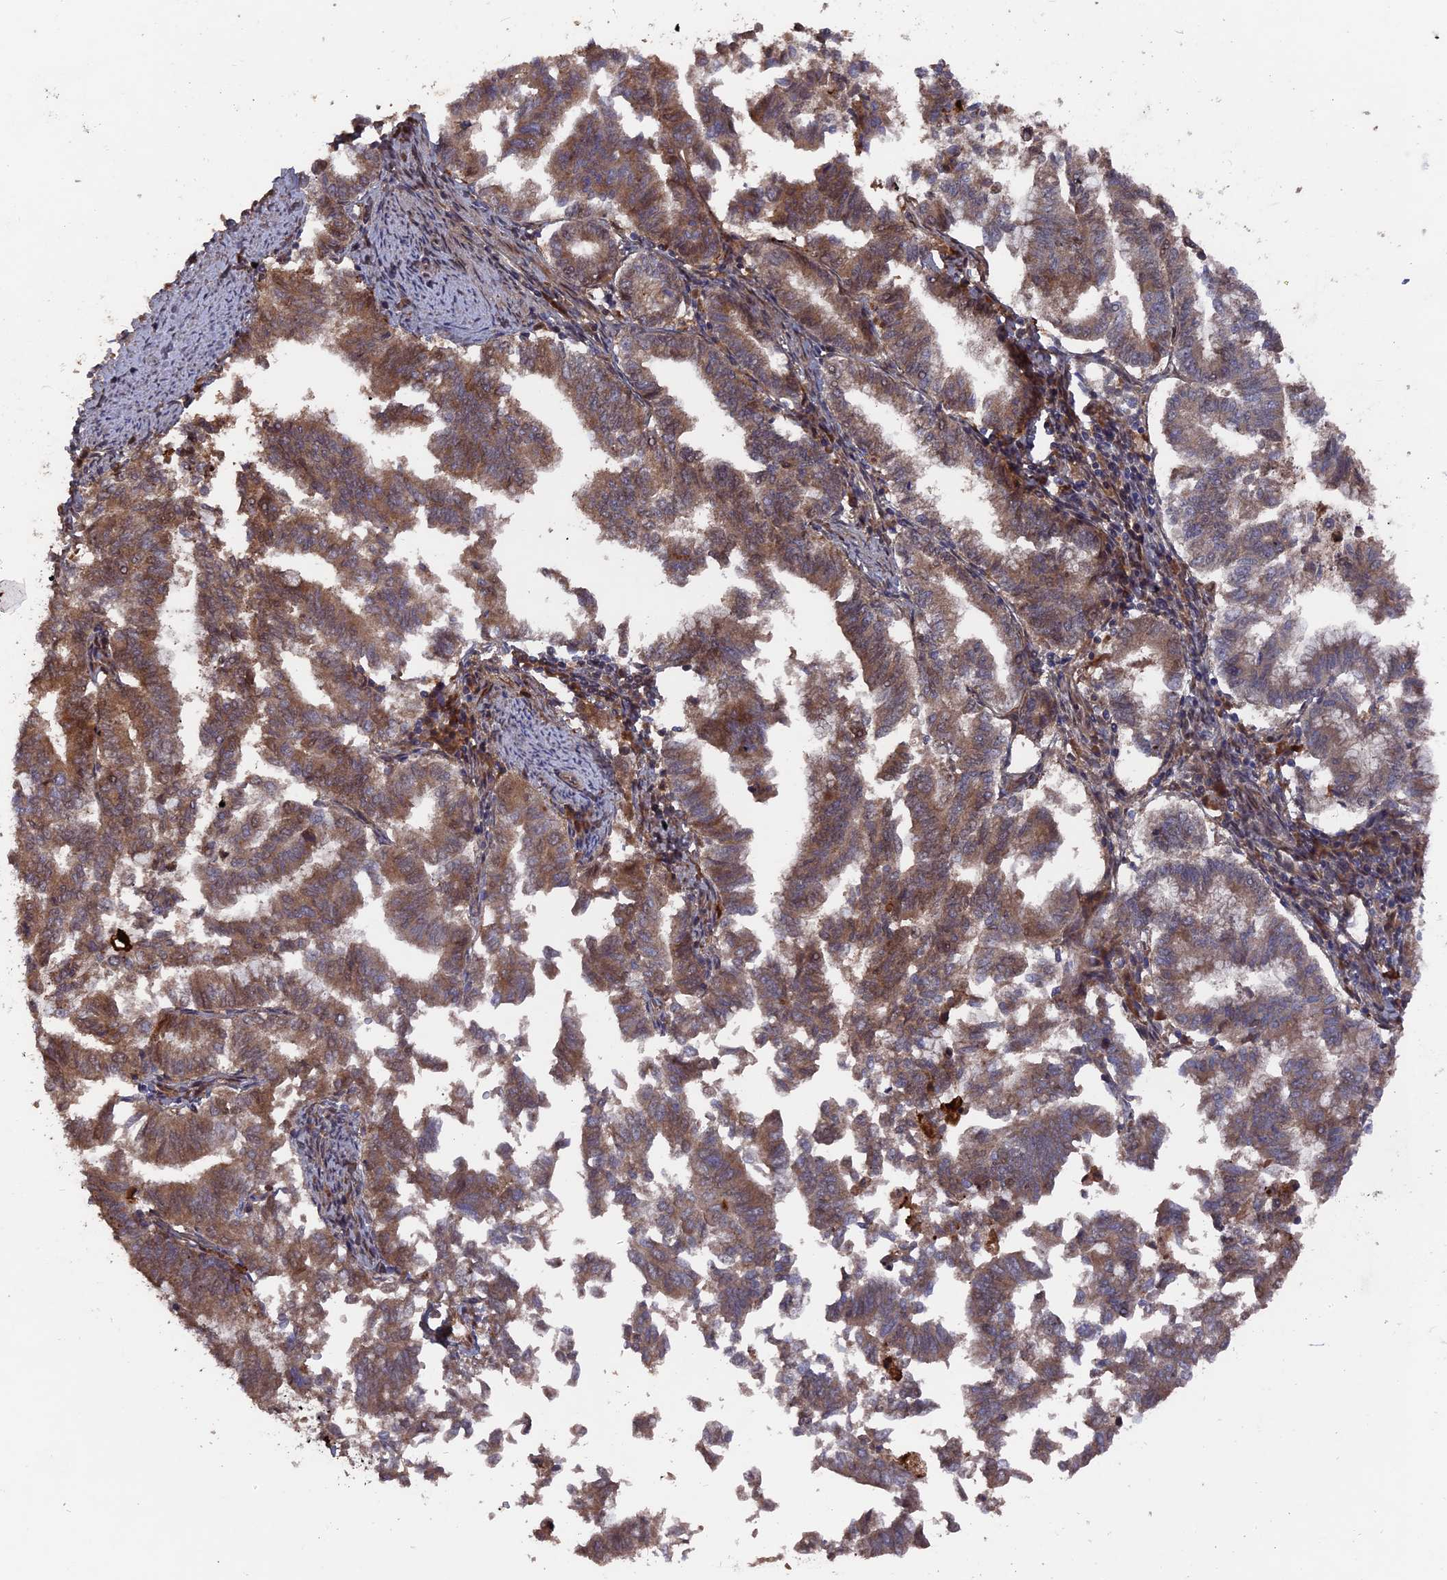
{"staining": {"intensity": "moderate", "quantity": ">75%", "location": "cytoplasmic/membranous"}, "tissue": "endometrial cancer", "cell_type": "Tumor cells", "image_type": "cancer", "snomed": [{"axis": "morphology", "description": "Adenocarcinoma, NOS"}, {"axis": "topography", "description": "Endometrium"}], "caption": "Brown immunohistochemical staining in adenocarcinoma (endometrial) exhibits moderate cytoplasmic/membranous positivity in about >75% of tumor cells.", "gene": "DEF8", "patient": {"sex": "female", "age": 79}}